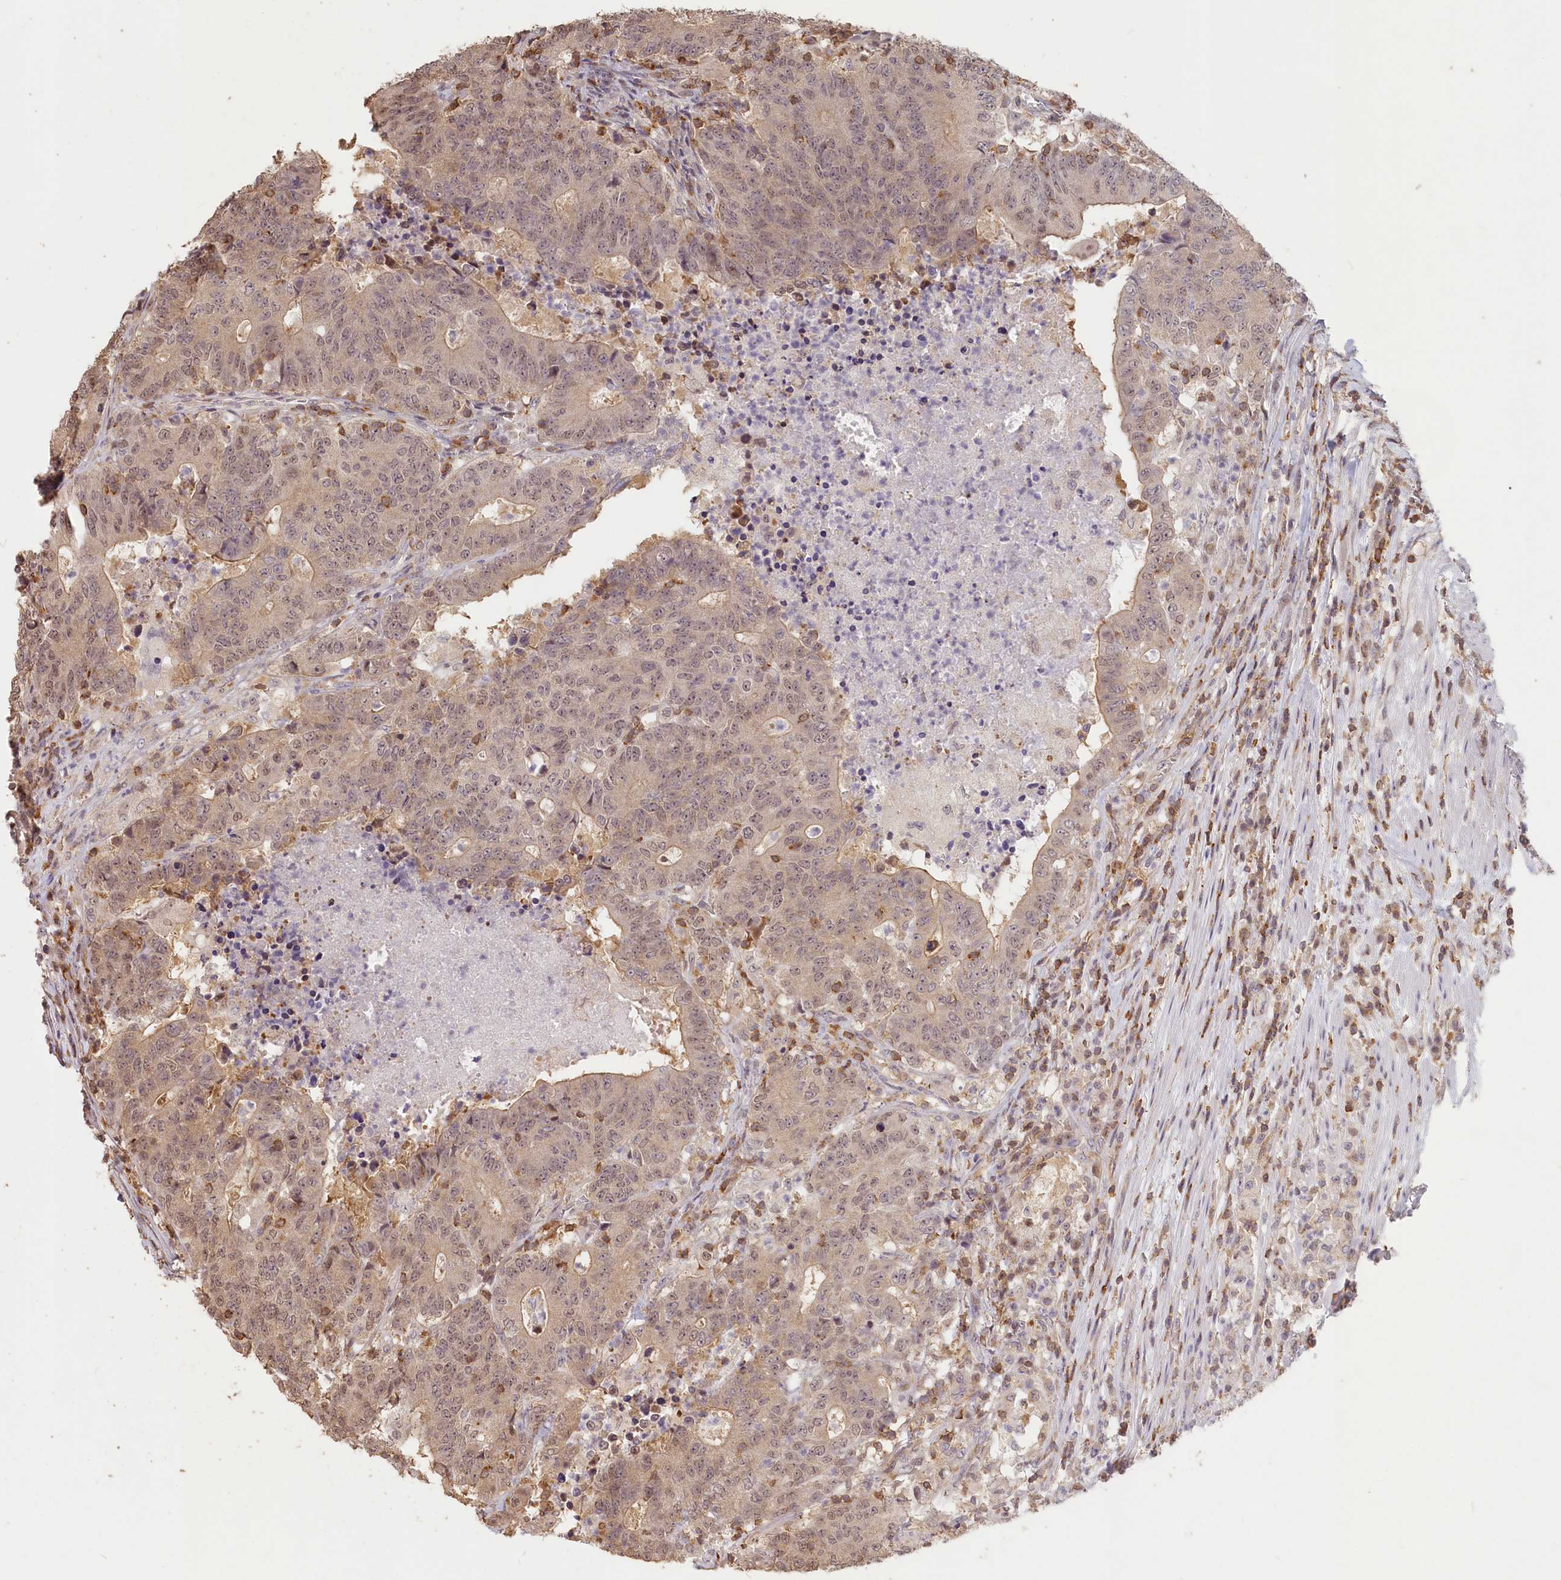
{"staining": {"intensity": "weak", "quantity": ">75%", "location": "cytoplasmic/membranous,nuclear"}, "tissue": "colorectal cancer", "cell_type": "Tumor cells", "image_type": "cancer", "snomed": [{"axis": "morphology", "description": "Adenocarcinoma, NOS"}, {"axis": "topography", "description": "Colon"}], "caption": "A high-resolution histopathology image shows IHC staining of adenocarcinoma (colorectal), which displays weak cytoplasmic/membranous and nuclear staining in approximately >75% of tumor cells.", "gene": "MADD", "patient": {"sex": "female", "age": 75}}